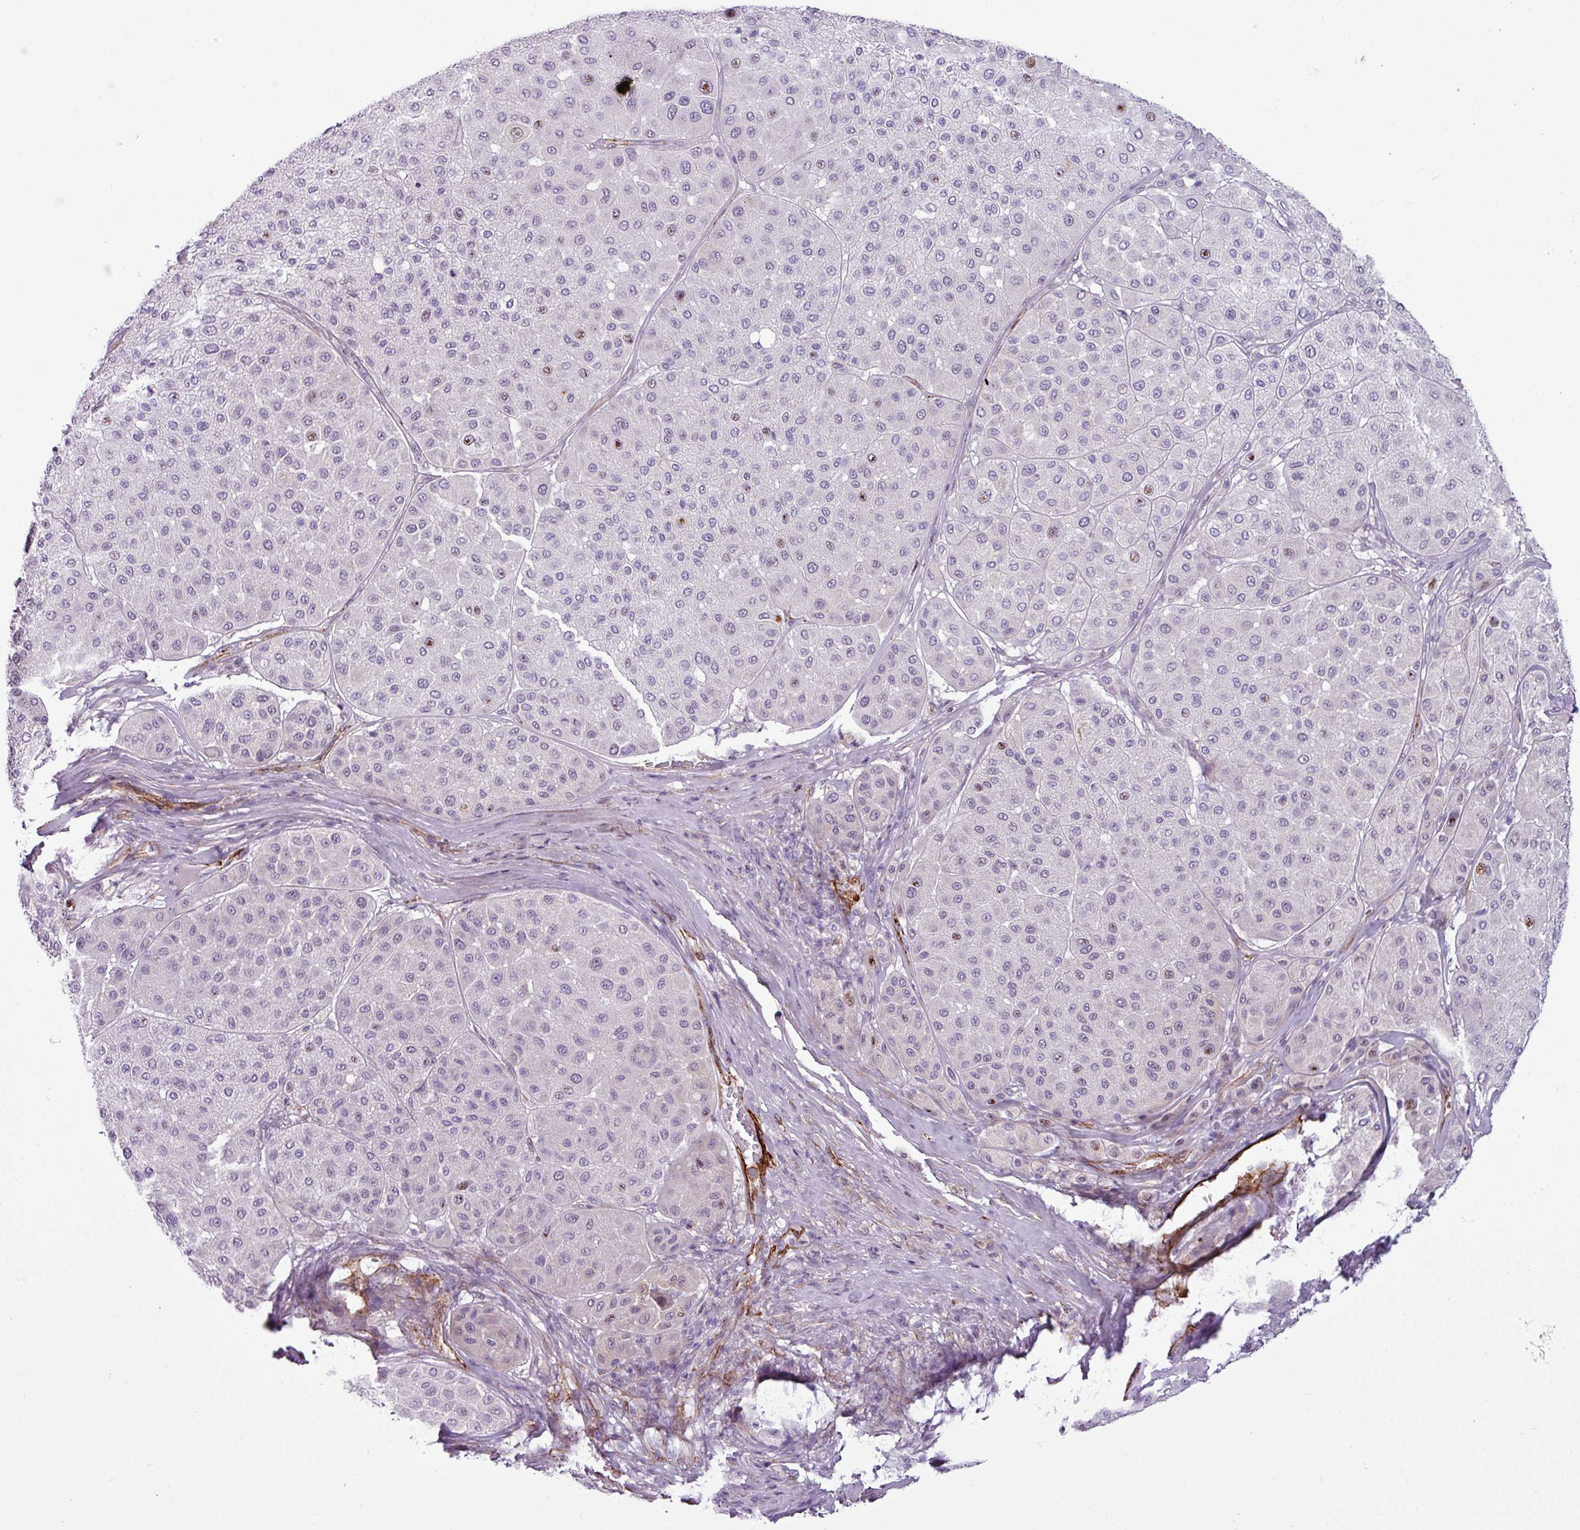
{"staining": {"intensity": "moderate", "quantity": "<25%", "location": "nuclear"}, "tissue": "melanoma", "cell_type": "Tumor cells", "image_type": "cancer", "snomed": [{"axis": "morphology", "description": "Malignant melanoma, Metastatic site"}, {"axis": "topography", "description": "Smooth muscle"}], "caption": "Immunohistochemical staining of malignant melanoma (metastatic site) reveals moderate nuclear protein staining in approximately <25% of tumor cells.", "gene": "ATP10A", "patient": {"sex": "male", "age": 41}}